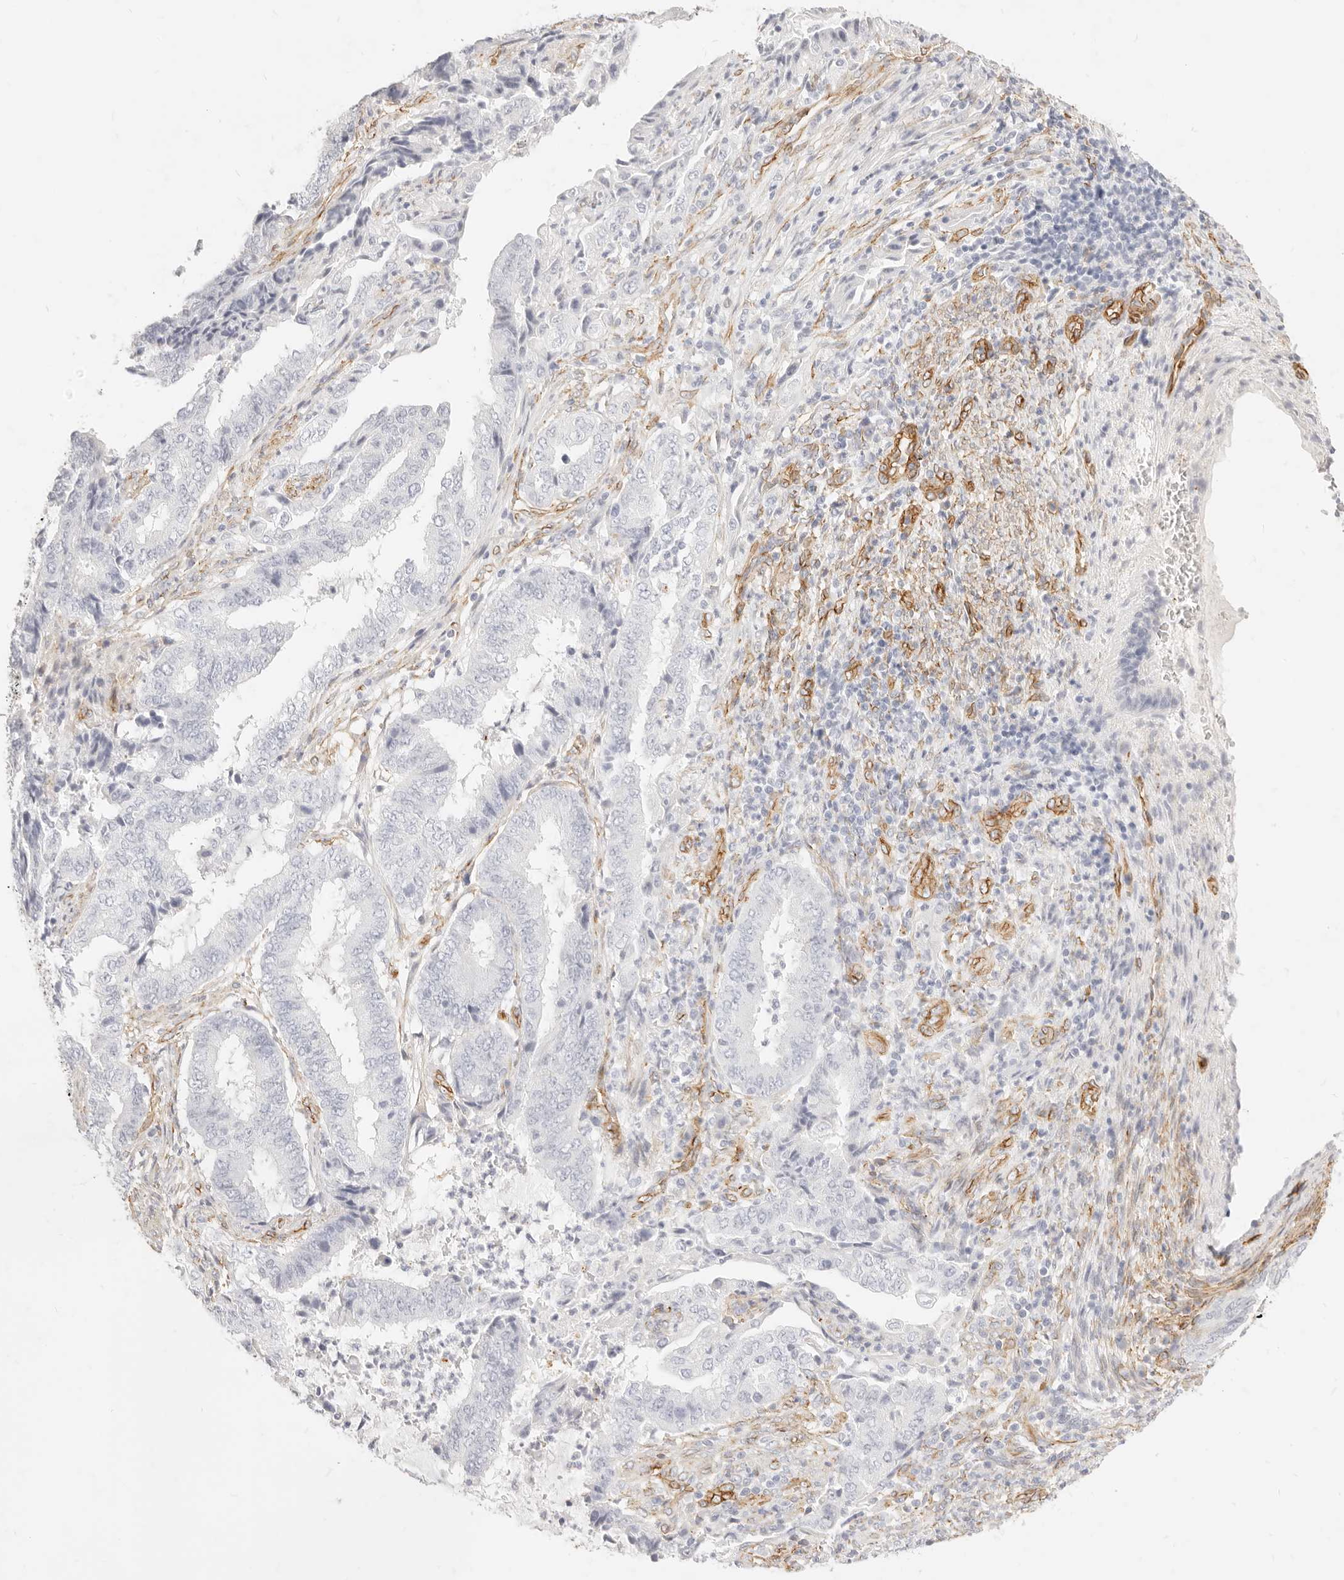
{"staining": {"intensity": "negative", "quantity": "none", "location": "none"}, "tissue": "endometrial cancer", "cell_type": "Tumor cells", "image_type": "cancer", "snomed": [{"axis": "morphology", "description": "Adenocarcinoma, NOS"}, {"axis": "topography", "description": "Endometrium"}], "caption": "This micrograph is of endometrial adenocarcinoma stained with immunohistochemistry to label a protein in brown with the nuclei are counter-stained blue. There is no staining in tumor cells.", "gene": "NUS1", "patient": {"sex": "female", "age": 51}}